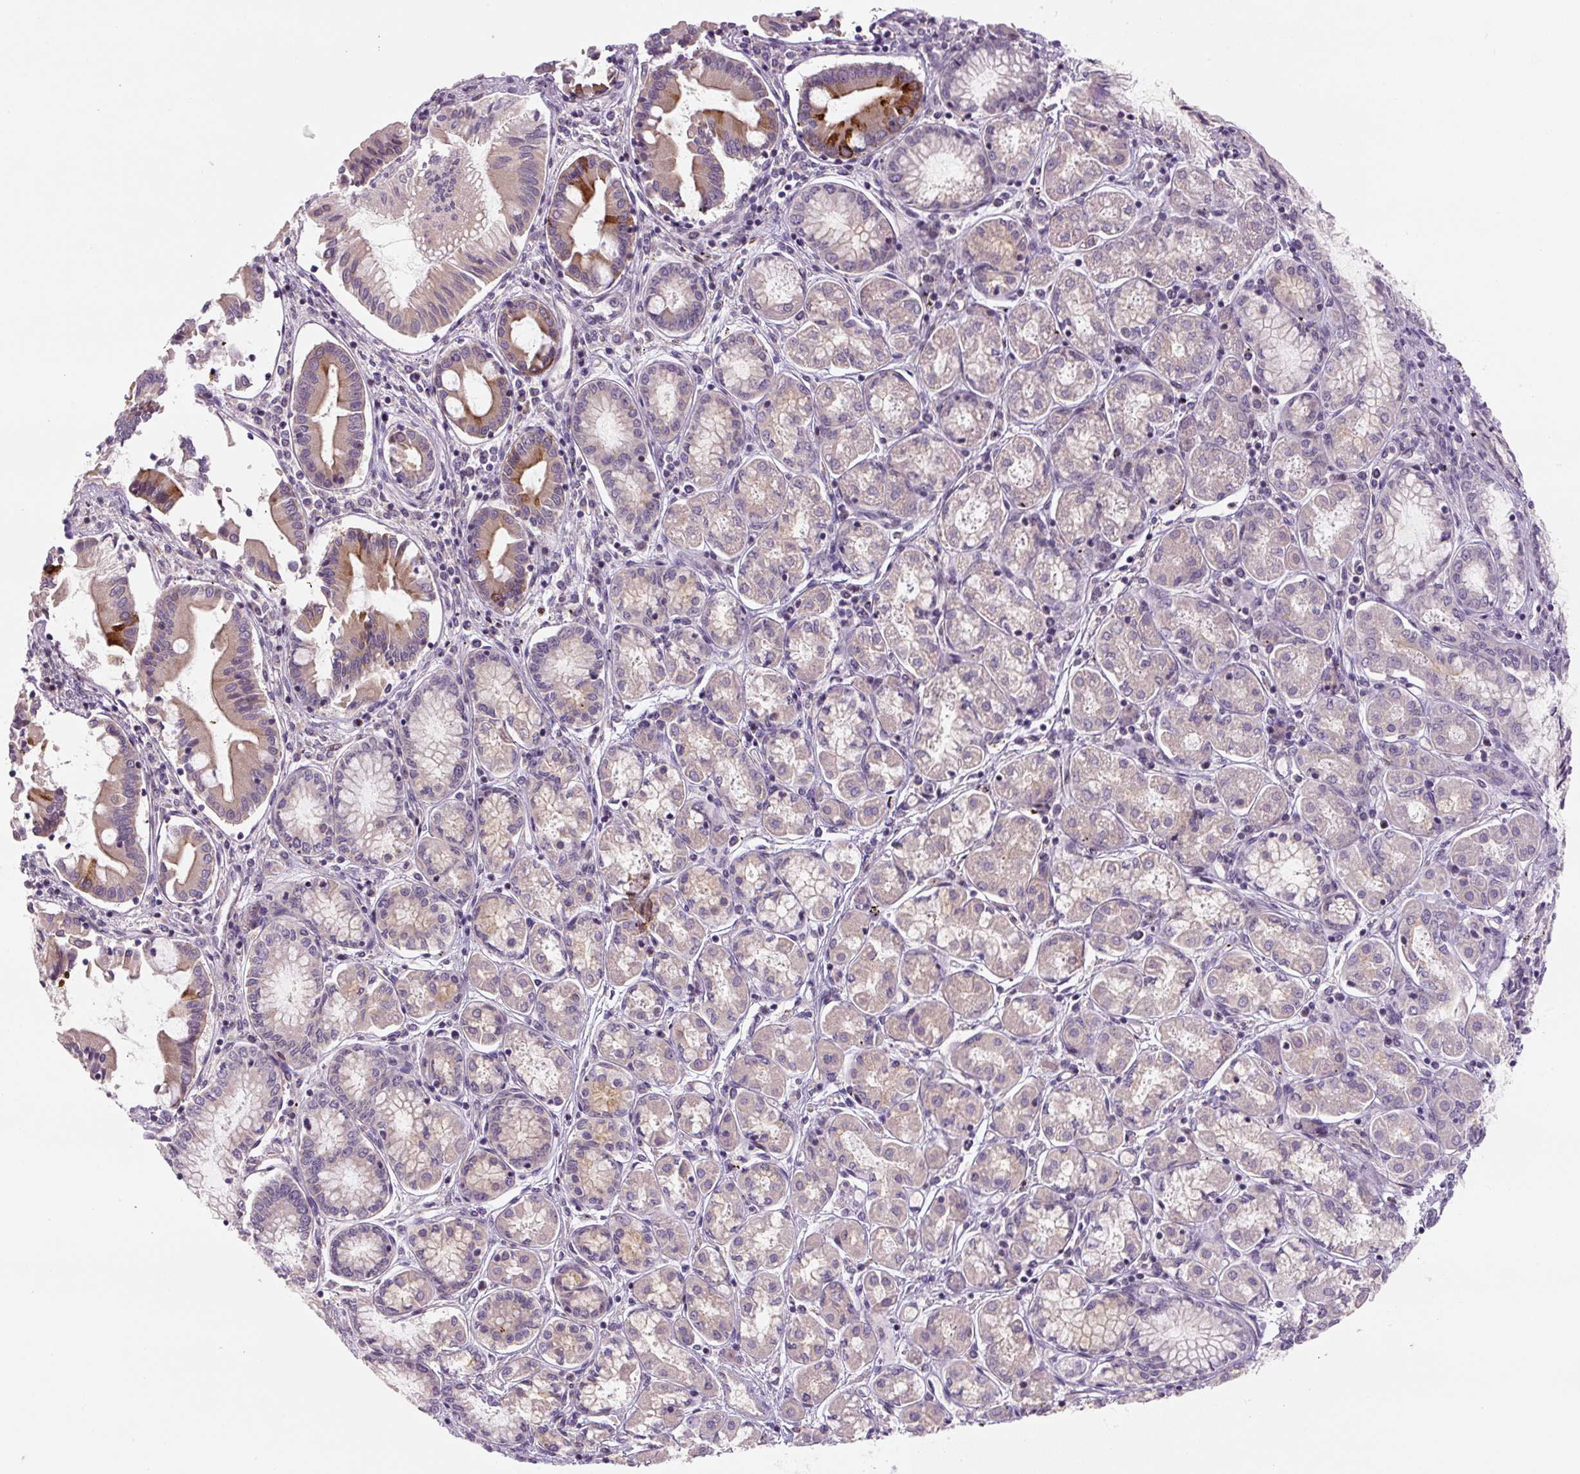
{"staining": {"intensity": "negative", "quantity": "none", "location": "none"}, "tissue": "pancreatic cancer", "cell_type": "Tumor cells", "image_type": "cancer", "snomed": [{"axis": "morphology", "description": "Adenocarcinoma, NOS"}, {"axis": "topography", "description": "Pancreas"}], "caption": "Adenocarcinoma (pancreatic) was stained to show a protein in brown. There is no significant positivity in tumor cells.", "gene": "YIF1B", "patient": {"sex": "female", "age": 50}}